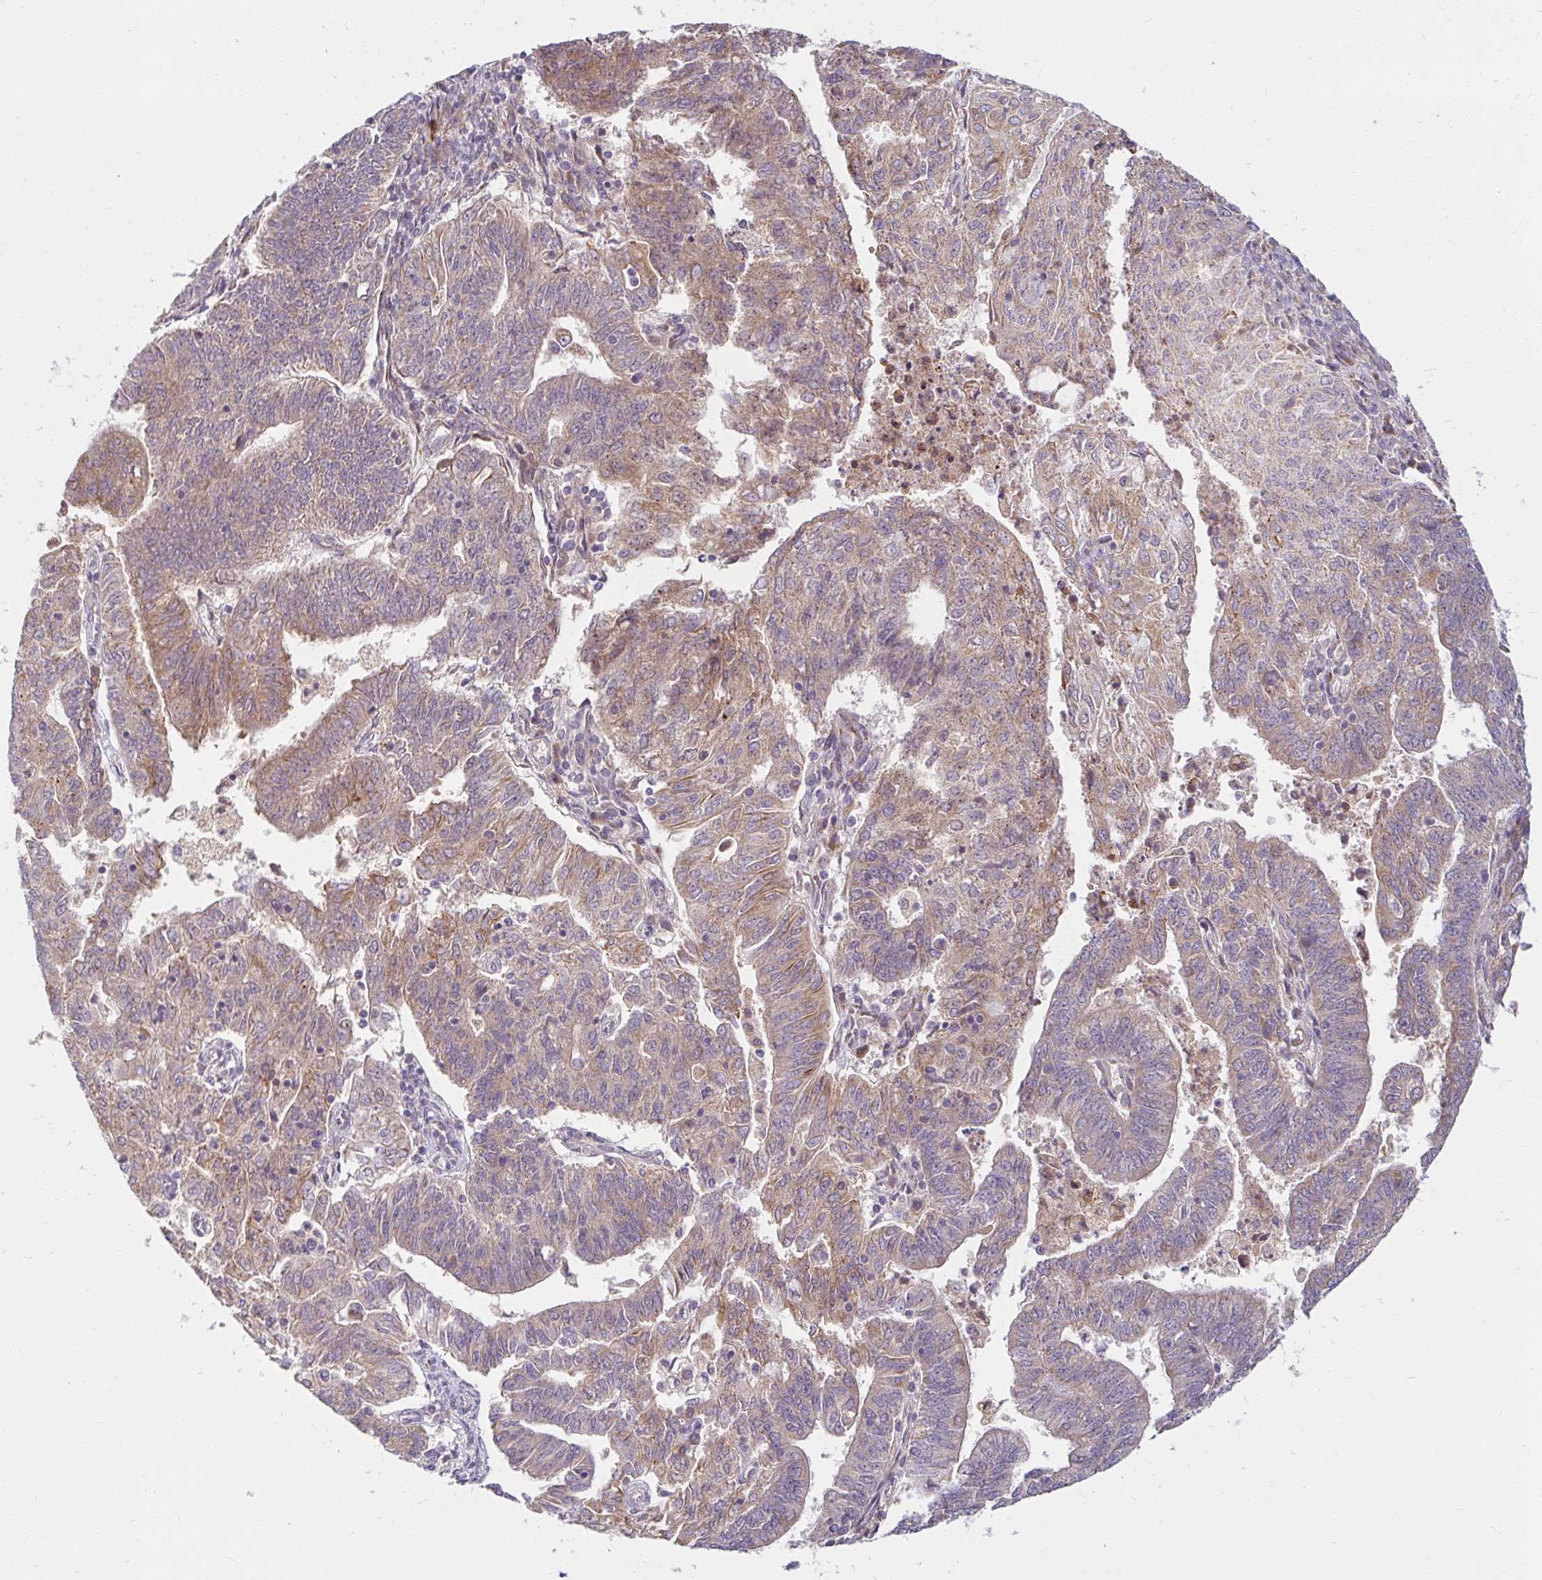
{"staining": {"intensity": "weak", "quantity": "25%-75%", "location": "cytoplasmic/membranous"}, "tissue": "endometrial cancer", "cell_type": "Tumor cells", "image_type": "cancer", "snomed": [{"axis": "morphology", "description": "Adenocarcinoma, NOS"}, {"axis": "topography", "description": "Endometrium"}], "caption": "Immunohistochemical staining of human endometrial cancer shows low levels of weak cytoplasmic/membranous protein positivity in about 25%-75% of tumor cells.", "gene": "SKP2", "patient": {"sex": "female", "age": 82}}